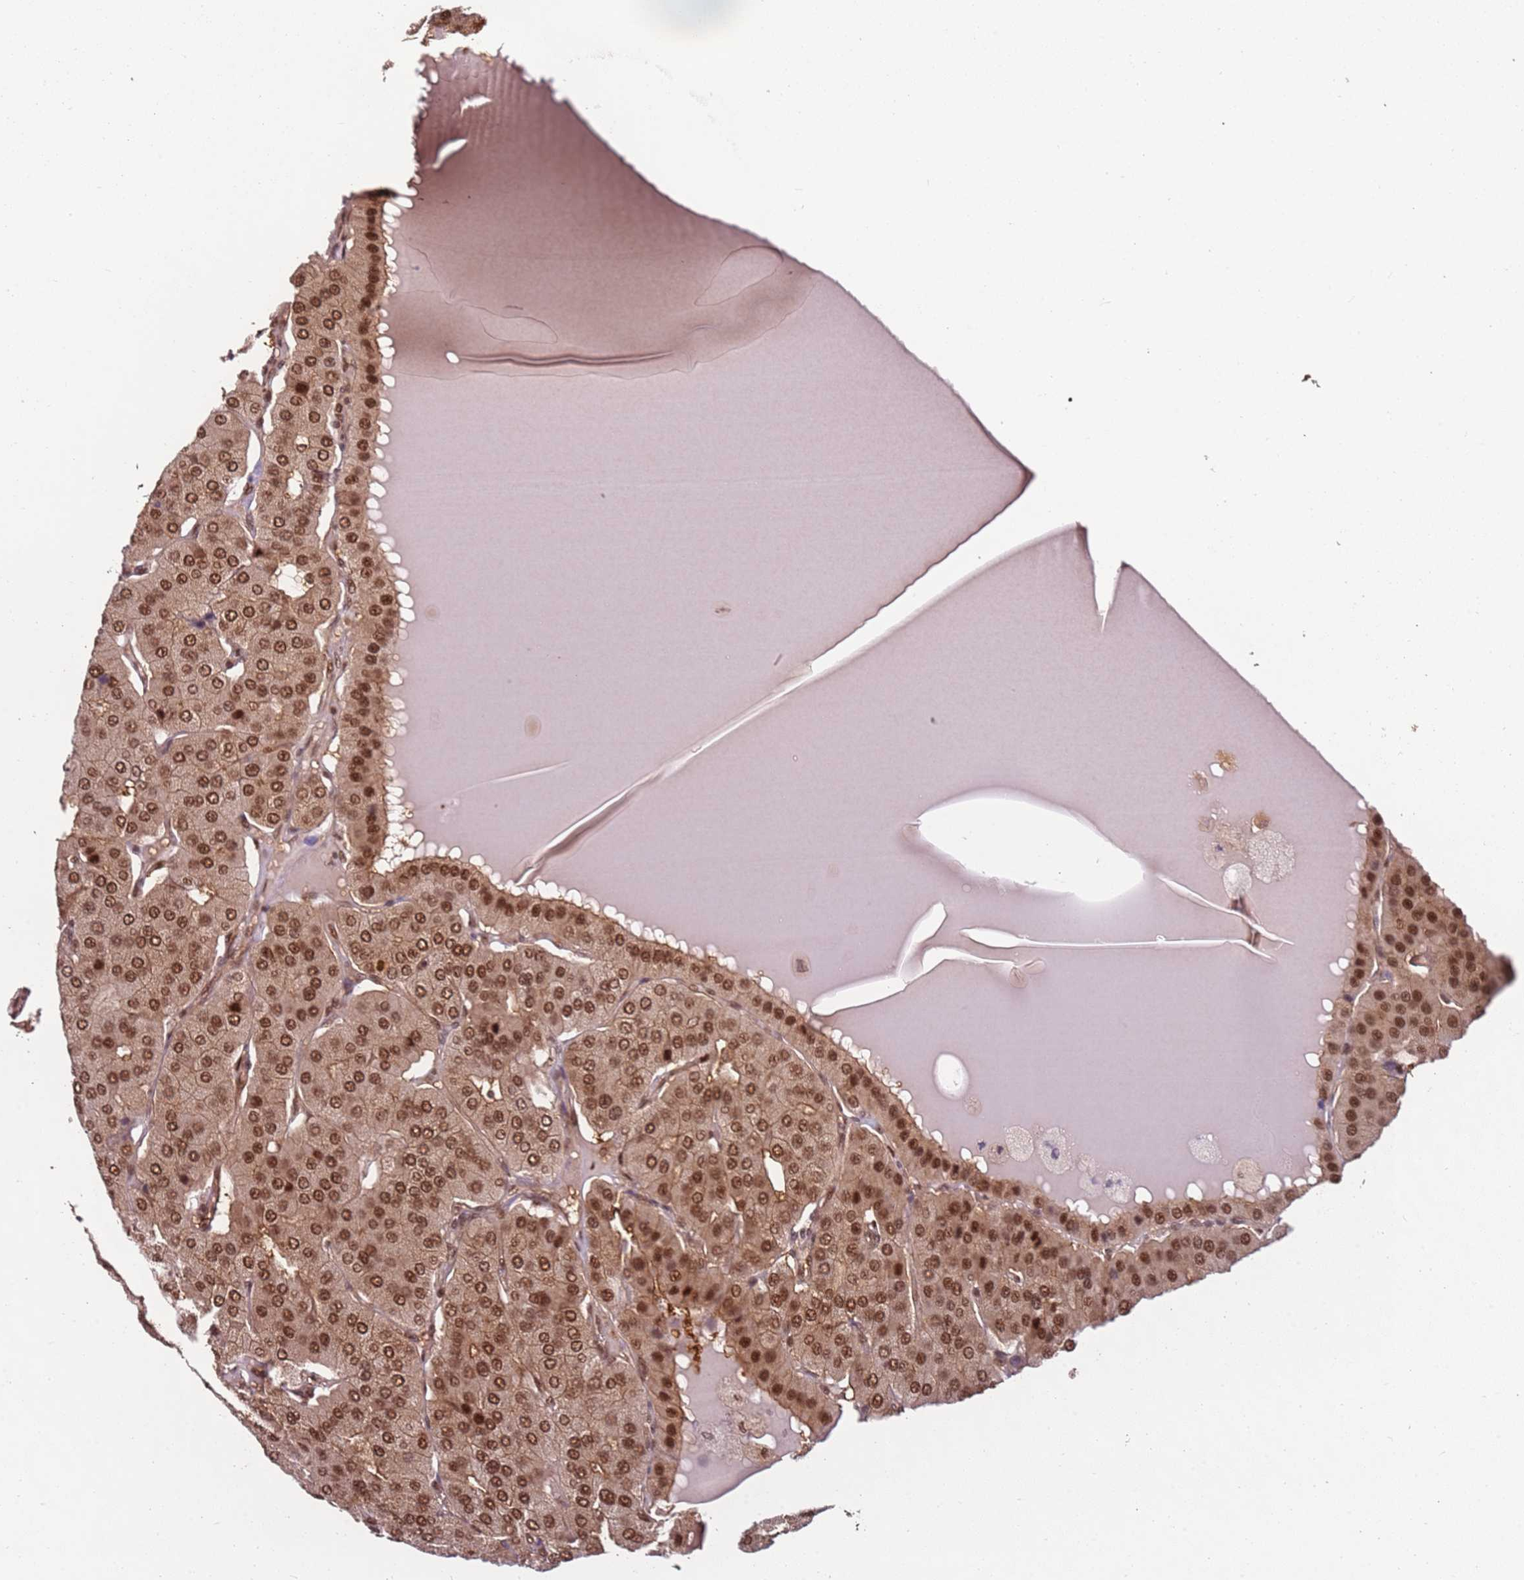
{"staining": {"intensity": "moderate", "quantity": ">75%", "location": "nuclear"}, "tissue": "parathyroid gland", "cell_type": "Glandular cells", "image_type": "normal", "snomed": [{"axis": "morphology", "description": "Normal tissue, NOS"}, {"axis": "morphology", "description": "Adenoma, NOS"}, {"axis": "topography", "description": "Parathyroid gland"}], "caption": "A high-resolution micrograph shows immunohistochemistry (IHC) staining of benign parathyroid gland, which demonstrates moderate nuclear expression in about >75% of glandular cells.", "gene": "PGLS", "patient": {"sex": "female", "age": 86}}